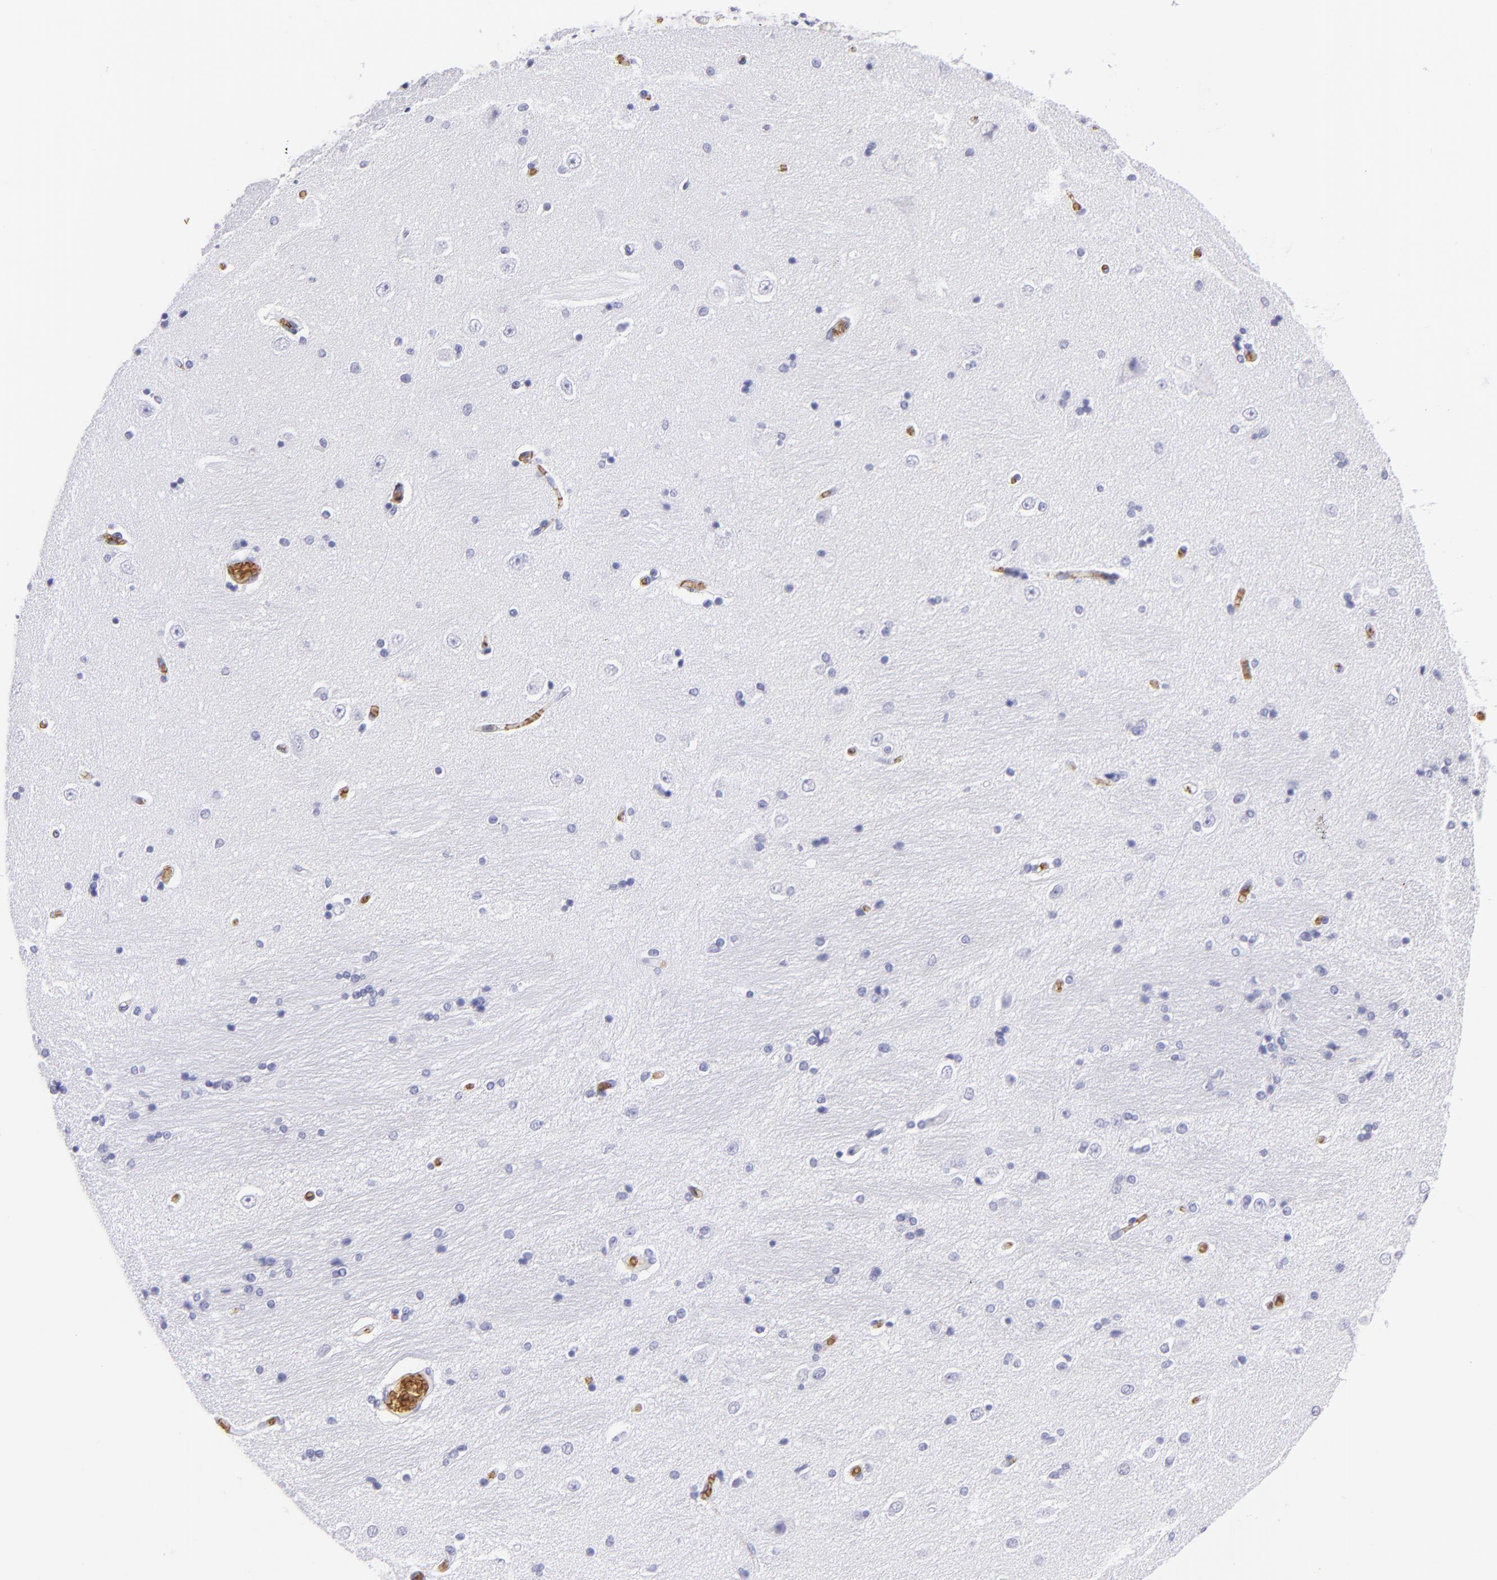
{"staining": {"intensity": "negative", "quantity": "none", "location": "none"}, "tissue": "hippocampus", "cell_type": "Glial cells", "image_type": "normal", "snomed": [{"axis": "morphology", "description": "Normal tissue, NOS"}, {"axis": "topography", "description": "Hippocampus"}], "caption": "DAB immunohistochemical staining of unremarkable human hippocampus reveals no significant staining in glial cells.", "gene": "GYPA", "patient": {"sex": "female", "age": 54}}